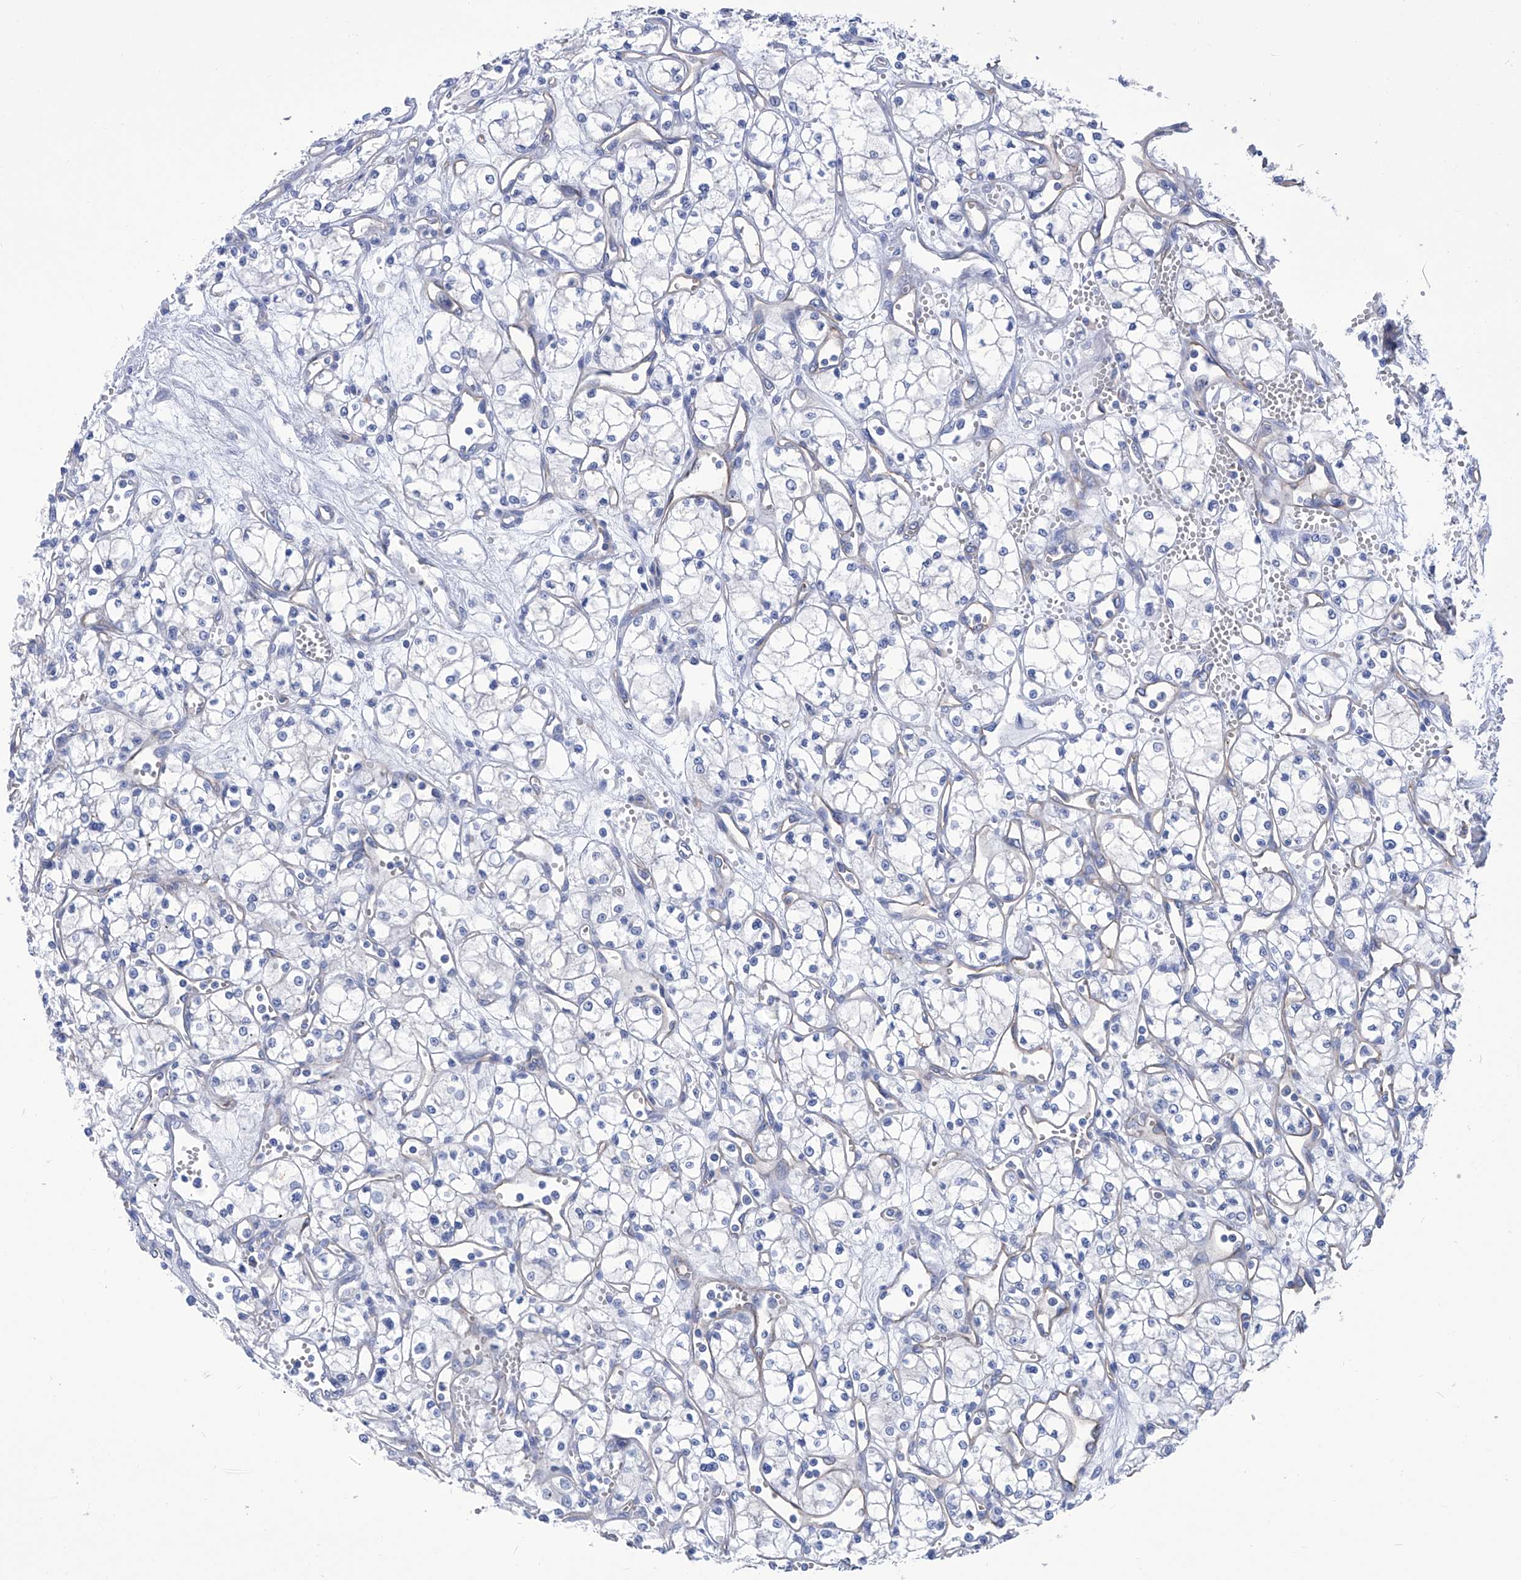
{"staining": {"intensity": "negative", "quantity": "none", "location": "none"}, "tissue": "renal cancer", "cell_type": "Tumor cells", "image_type": "cancer", "snomed": [{"axis": "morphology", "description": "Adenocarcinoma, NOS"}, {"axis": "topography", "description": "Kidney"}], "caption": "Immunohistochemical staining of human renal cancer demonstrates no significant expression in tumor cells.", "gene": "SMS", "patient": {"sex": "male", "age": 59}}